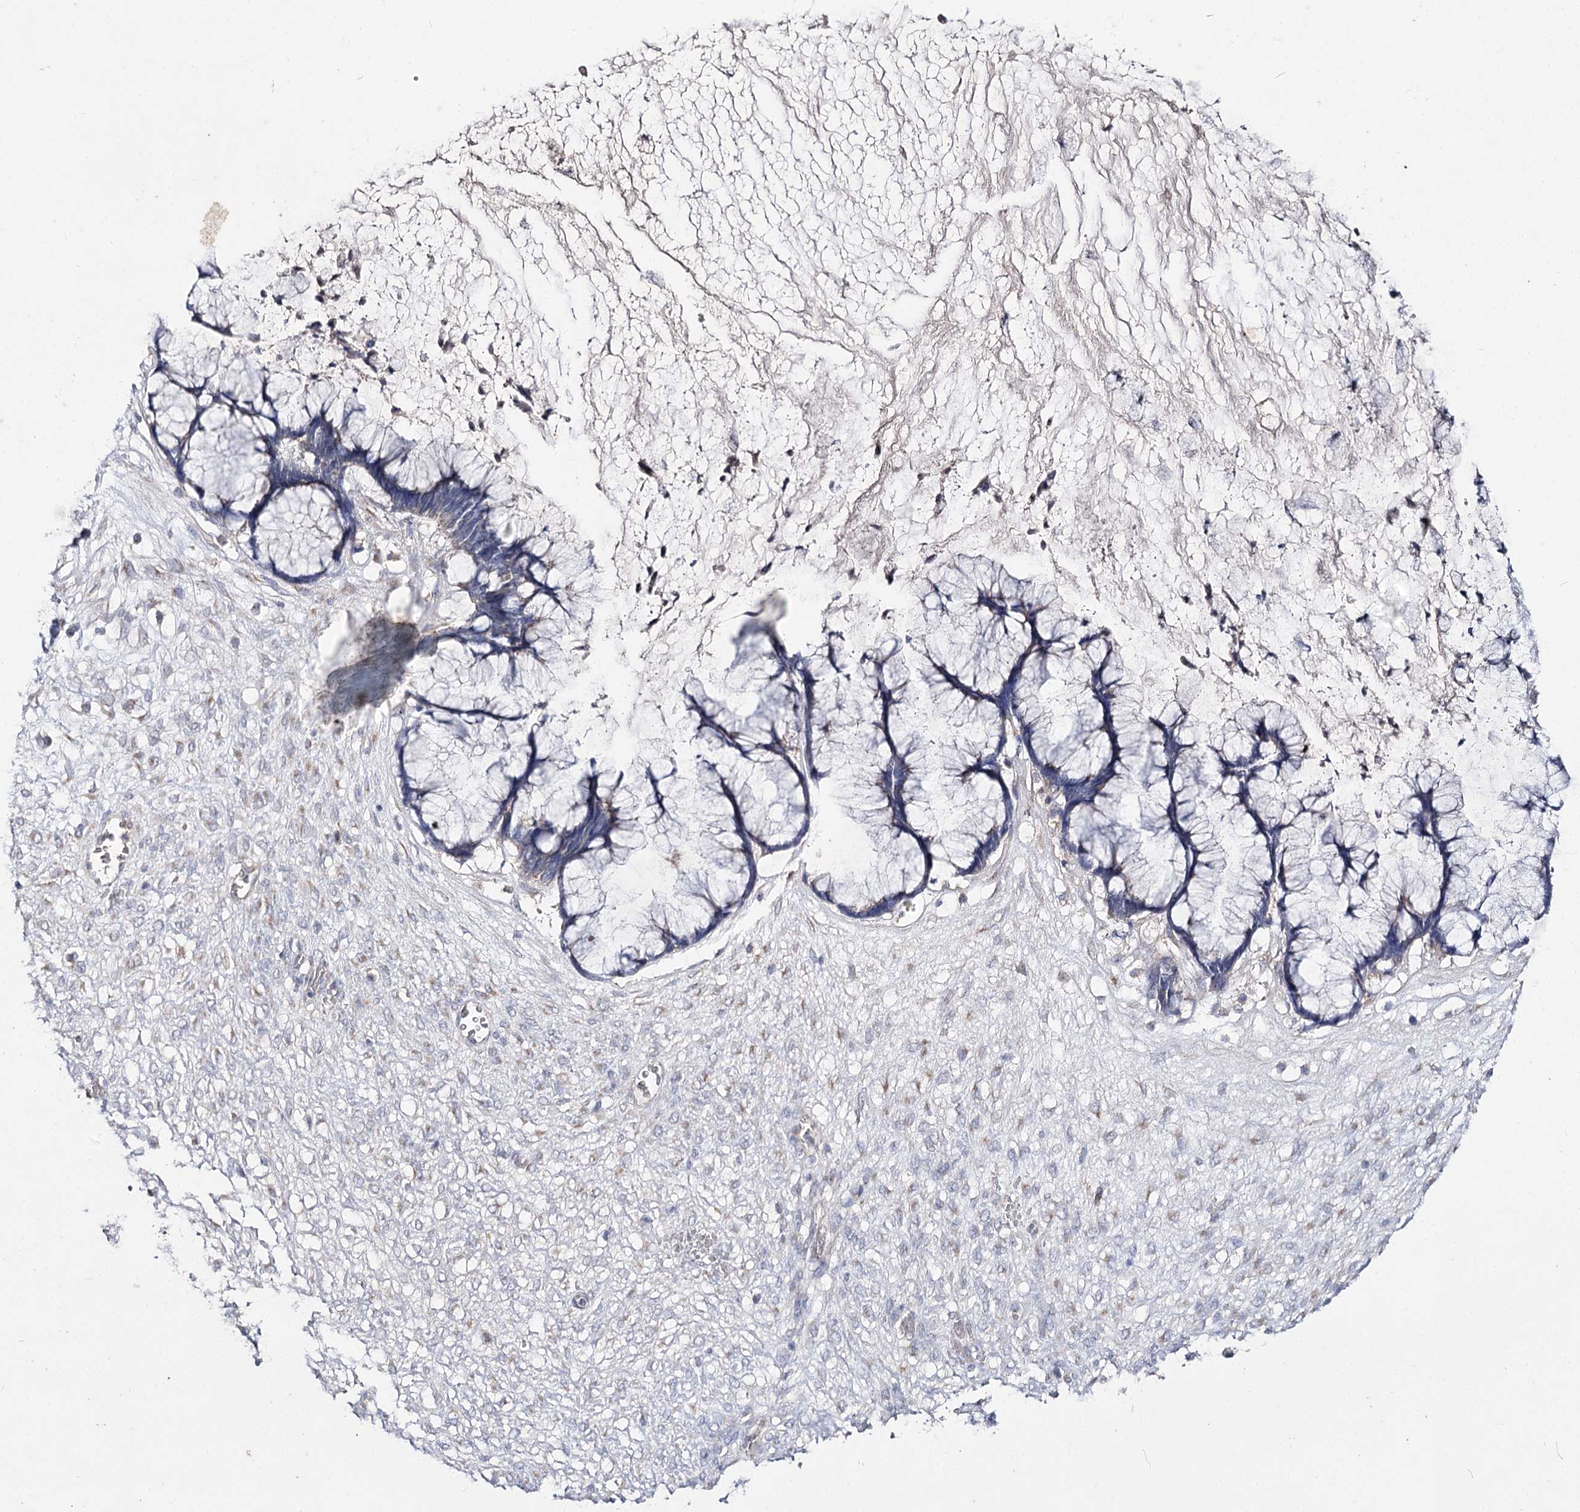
{"staining": {"intensity": "negative", "quantity": "none", "location": "none"}, "tissue": "ovarian cancer", "cell_type": "Tumor cells", "image_type": "cancer", "snomed": [{"axis": "morphology", "description": "Cystadenocarcinoma, mucinous, NOS"}, {"axis": "topography", "description": "Ovary"}], "caption": "DAB (3,3'-diaminobenzidine) immunohistochemical staining of ovarian mucinous cystadenocarcinoma demonstrates no significant expression in tumor cells.", "gene": "IL1RAP", "patient": {"sex": "female", "age": 42}}